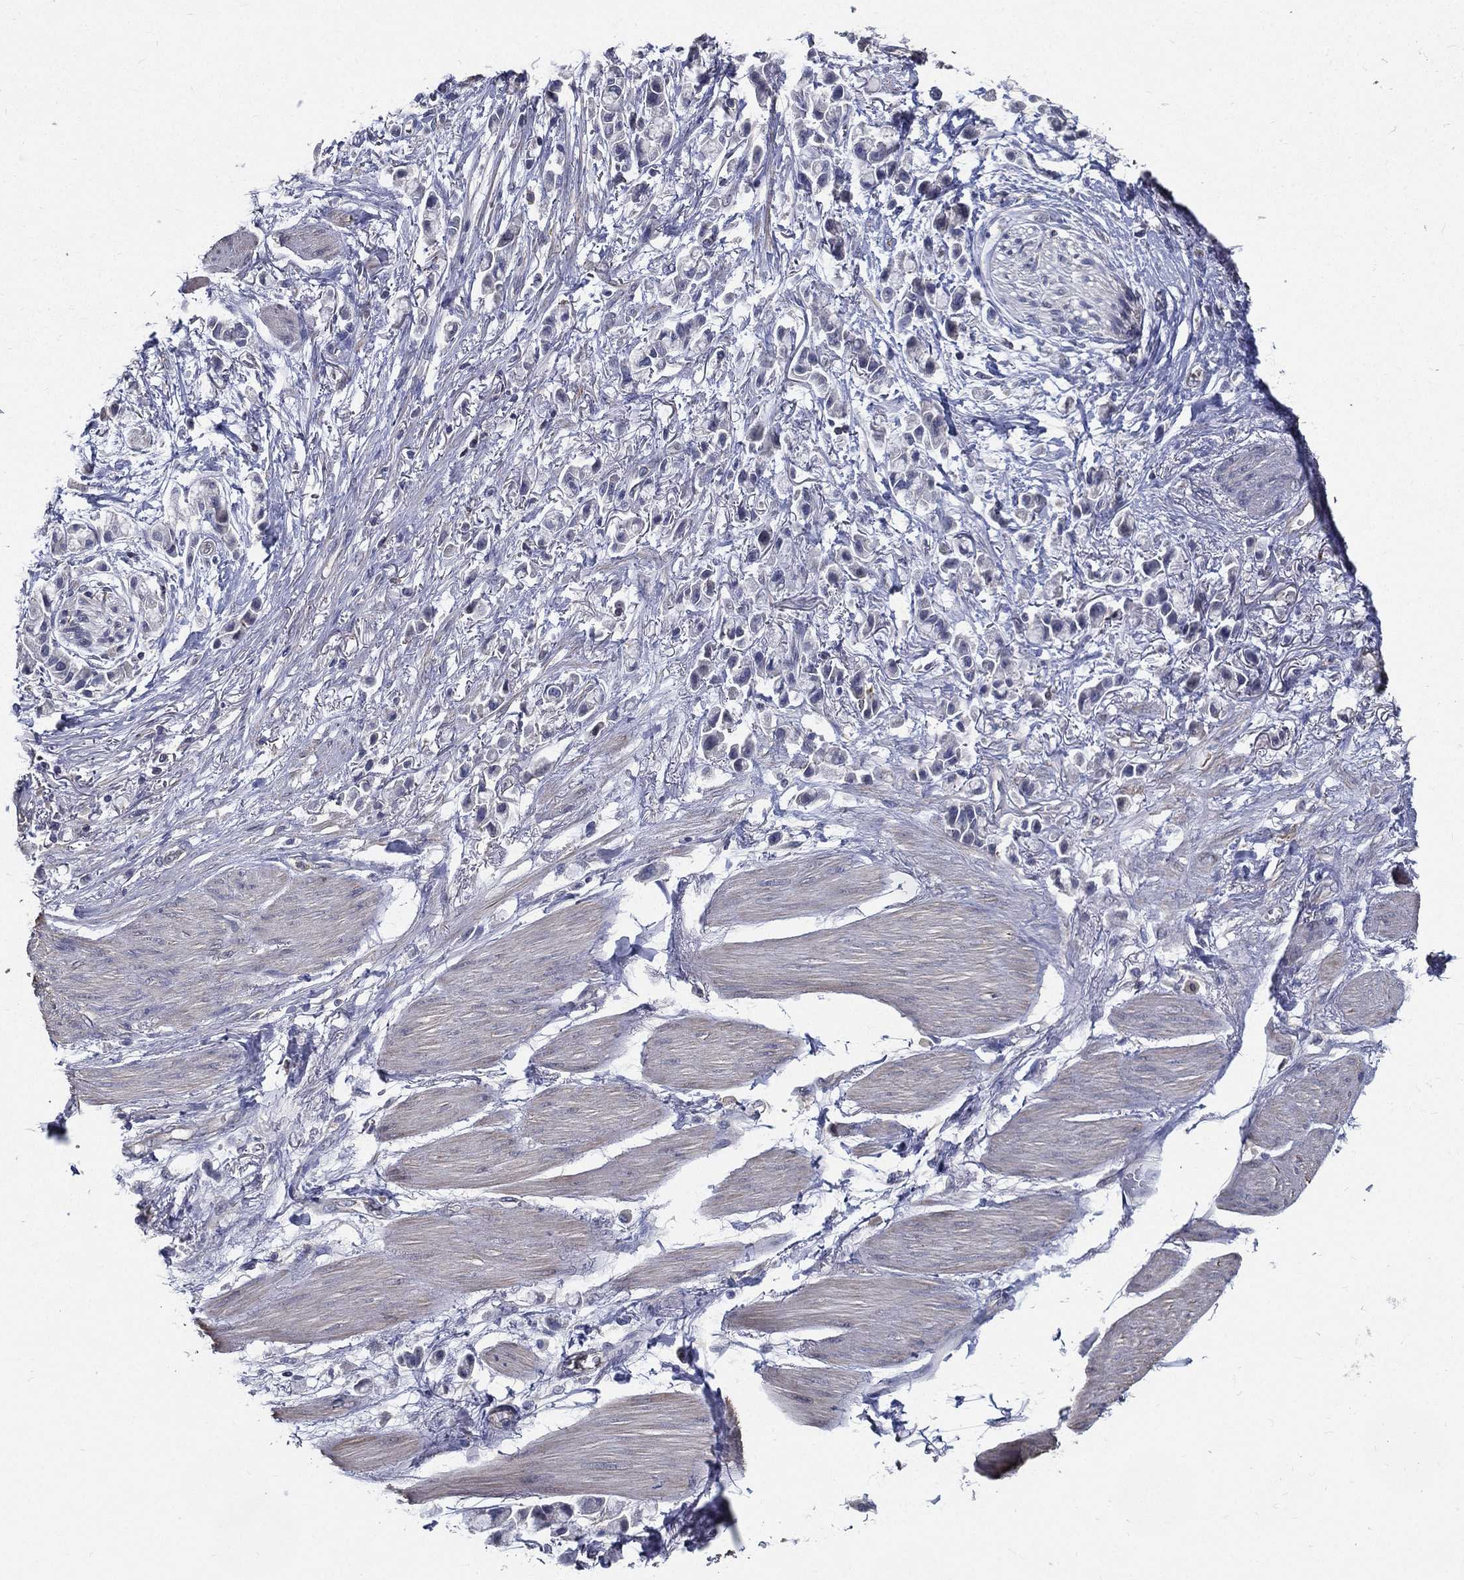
{"staining": {"intensity": "negative", "quantity": "none", "location": "none"}, "tissue": "stomach cancer", "cell_type": "Tumor cells", "image_type": "cancer", "snomed": [{"axis": "morphology", "description": "Adenocarcinoma, NOS"}, {"axis": "topography", "description": "Stomach"}], "caption": "This is a micrograph of immunohistochemistry staining of stomach cancer, which shows no expression in tumor cells.", "gene": "SERPINB2", "patient": {"sex": "female", "age": 81}}